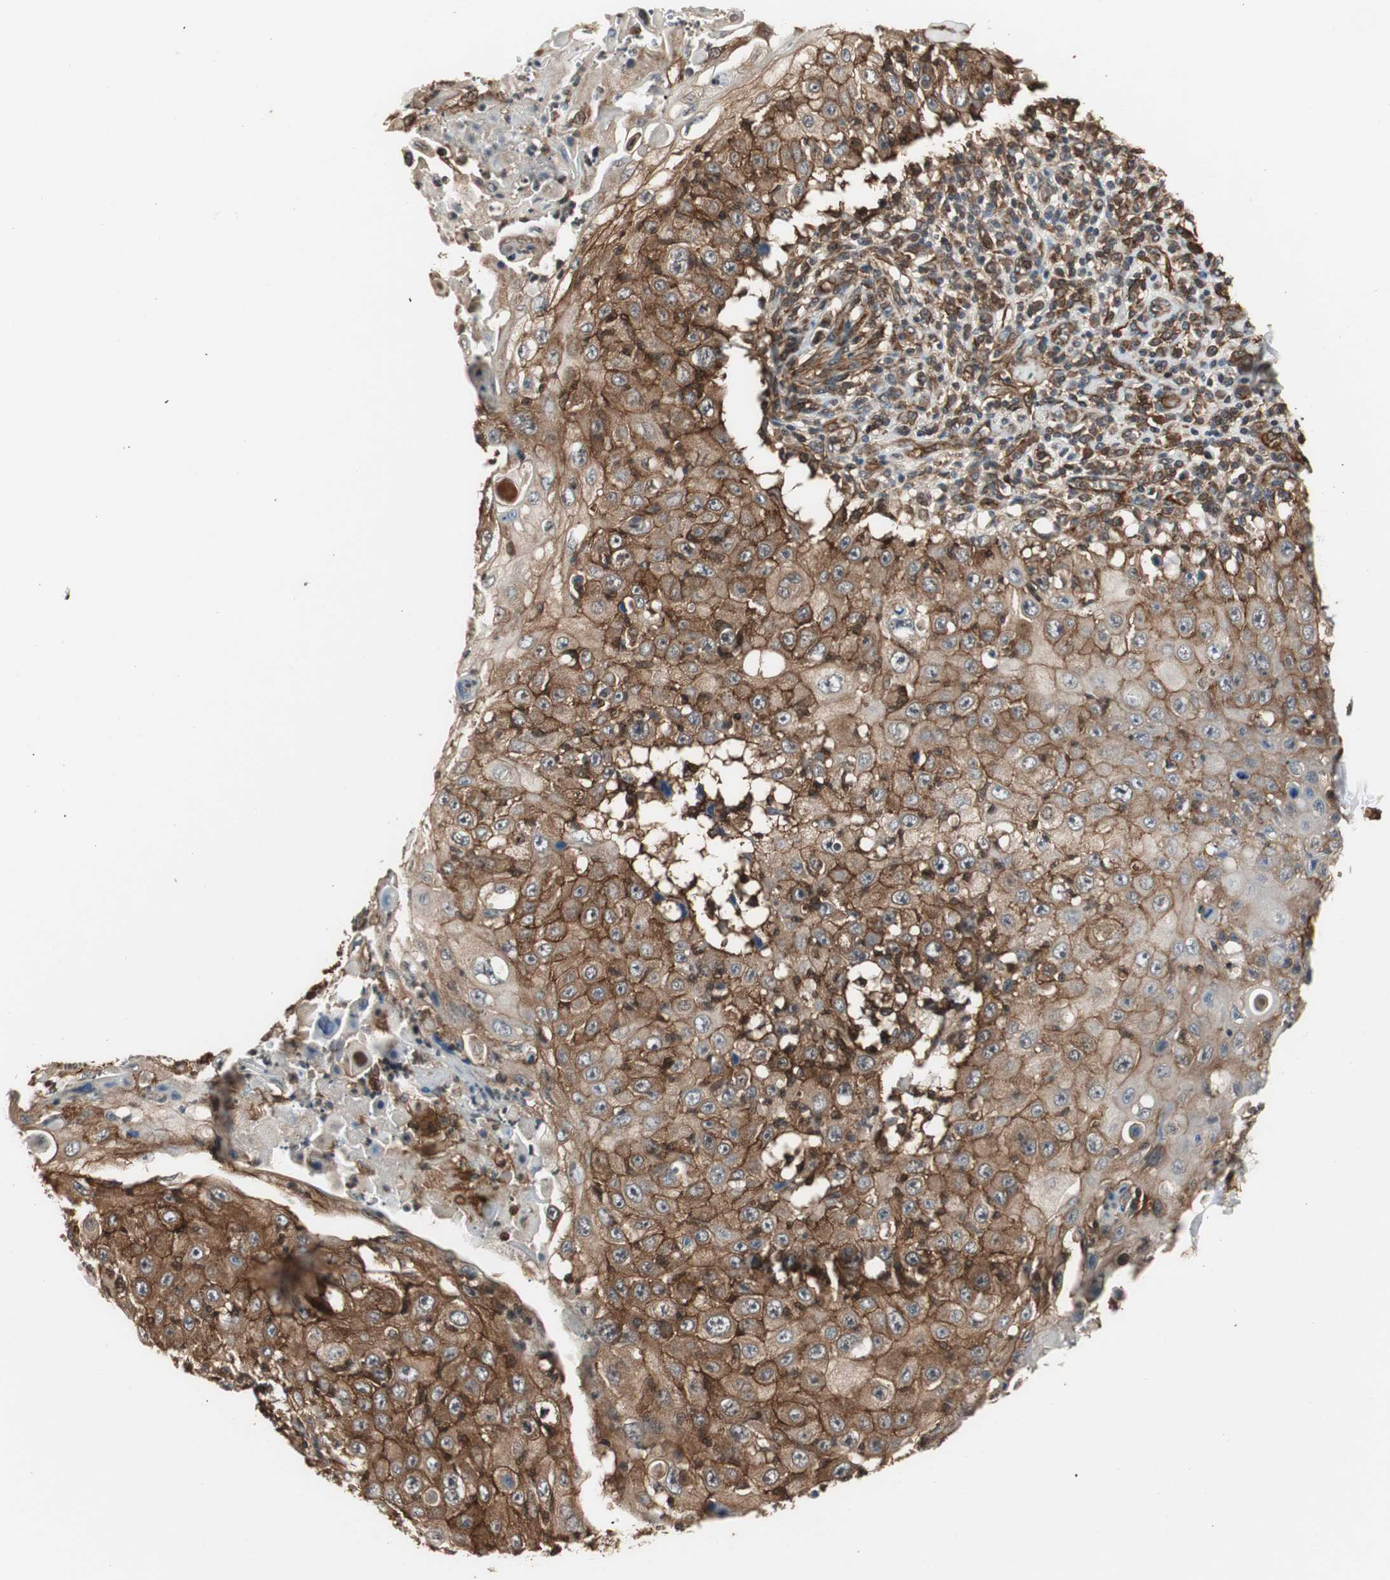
{"staining": {"intensity": "moderate", "quantity": ">75%", "location": "cytoplasmic/membranous"}, "tissue": "skin cancer", "cell_type": "Tumor cells", "image_type": "cancer", "snomed": [{"axis": "morphology", "description": "Squamous cell carcinoma, NOS"}, {"axis": "topography", "description": "Skin"}], "caption": "This micrograph exhibits immunohistochemistry (IHC) staining of skin cancer, with medium moderate cytoplasmic/membranous staining in about >75% of tumor cells.", "gene": "PTPN11", "patient": {"sex": "male", "age": 86}}